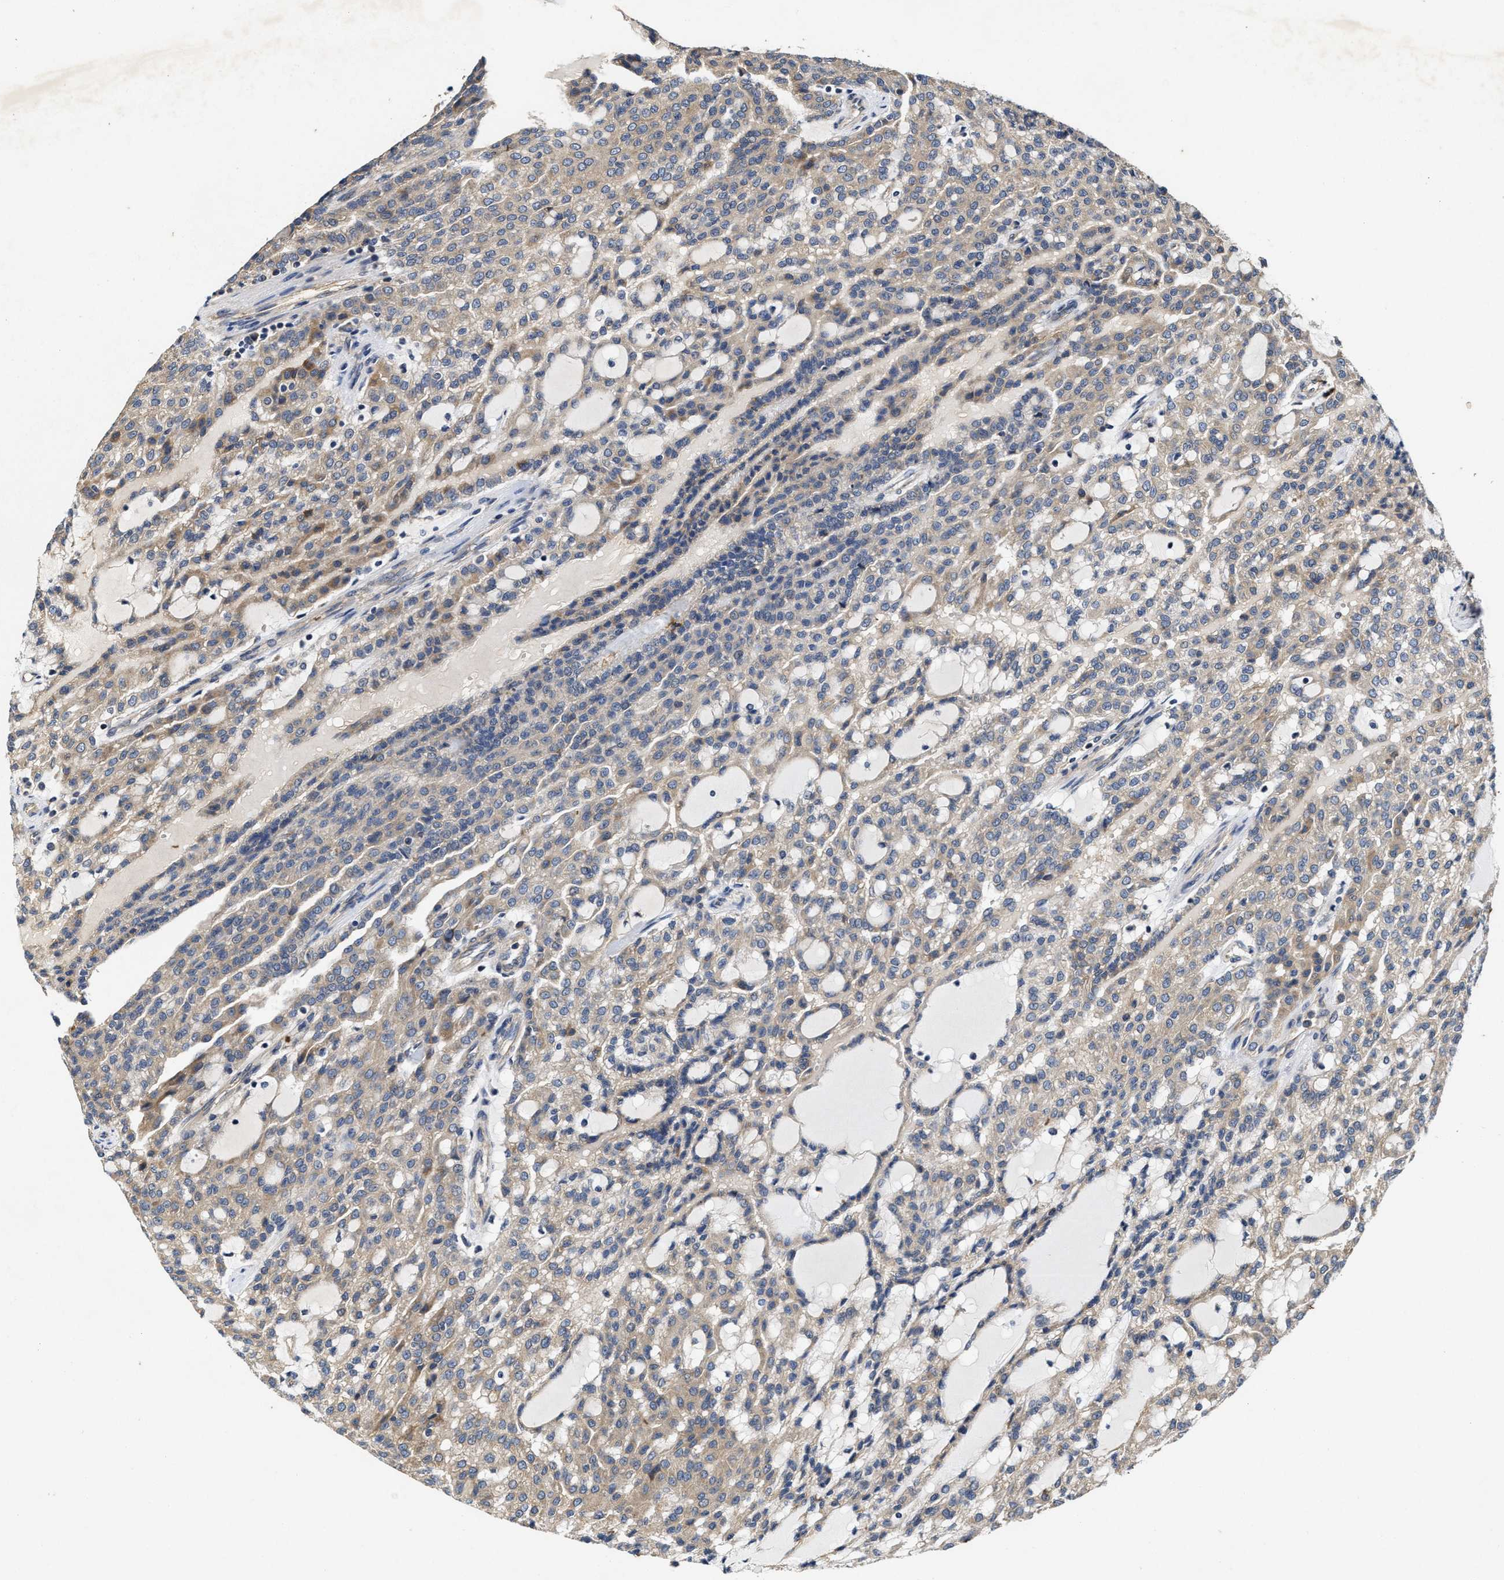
{"staining": {"intensity": "weak", "quantity": ">75%", "location": "cytoplasmic/membranous"}, "tissue": "renal cancer", "cell_type": "Tumor cells", "image_type": "cancer", "snomed": [{"axis": "morphology", "description": "Adenocarcinoma, NOS"}, {"axis": "topography", "description": "Kidney"}], "caption": "Protein staining of renal cancer tissue demonstrates weak cytoplasmic/membranous expression in approximately >75% of tumor cells.", "gene": "EFNA4", "patient": {"sex": "male", "age": 63}}